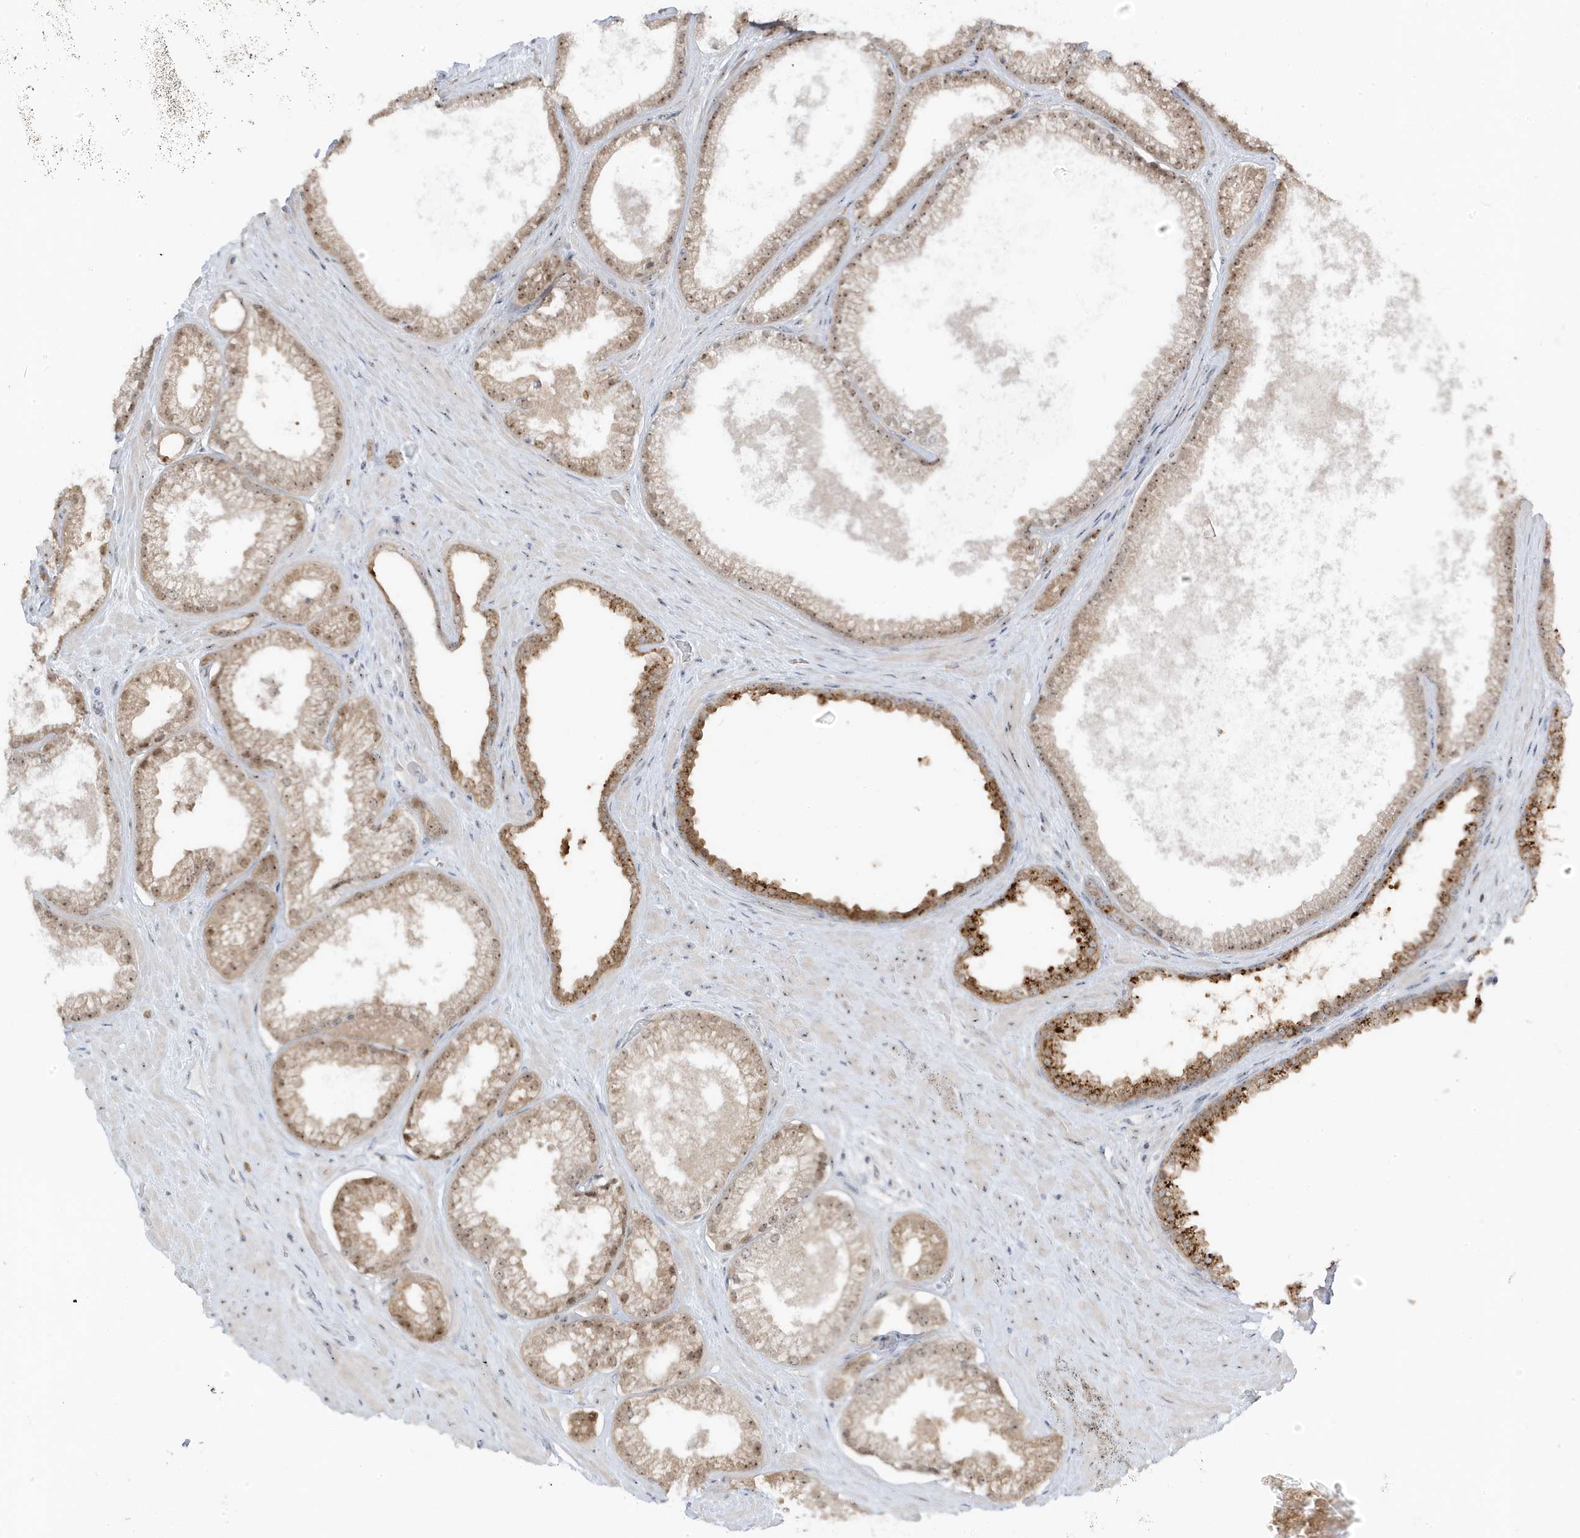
{"staining": {"intensity": "moderate", "quantity": ">75%", "location": "cytoplasmic/membranous,nuclear"}, "tissue": "prostate cancer", "cell_type": "Tumor cells", "image_type": "cancer", "snomed": [{"axis": "morphology", "description": "Adenocarcinoma, Low grade"}, {"axis": "topography", "description": "Prostate"}], "caption": "The image reveals staining of prostate cancer, revealing moderate cytoplasmic/membranous and nuclear protein staining (brown color) within tumor cells.", "gene": "TSEN15", "patient": {"sex": "male", "age": 62}}